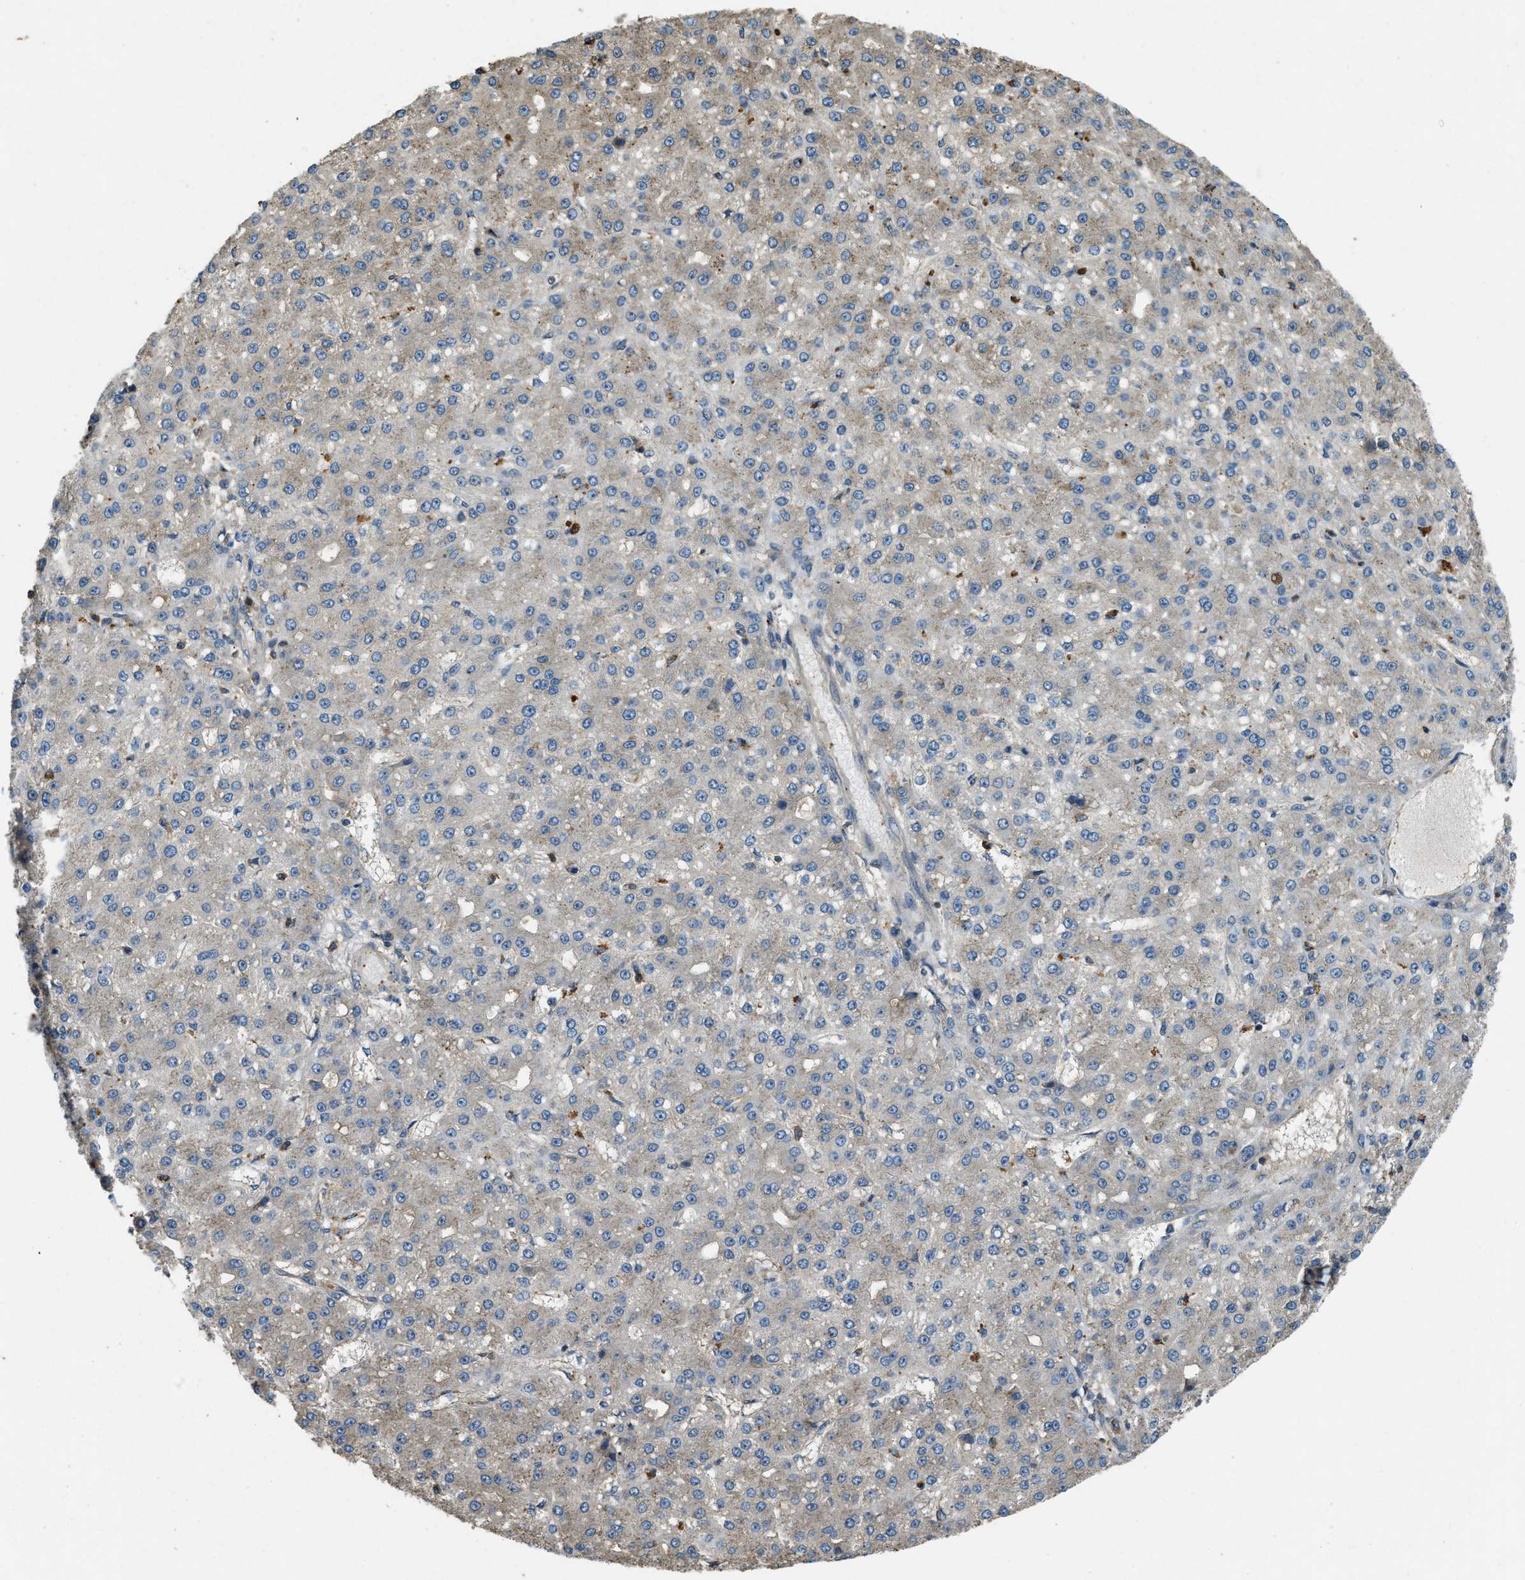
{"staining": {"intensity": "negative", "quantity": "none", "location": "none"}, "tissue": "liver cancer", "cell_type": "Tumor cells", "image_type": "cancer", "snomed": [{"axis": "morphology", "description": "Carcinoma, Hepatocellular, NOS"}, {"axis": "topography", "description": "Liver"}], "caption": "Protein analysis of liver hepatocellular carcinoma shows no significant staining in tumor cells.", "gene": "ATP8B1", "patient": {"sex": "male", "age": 67}}